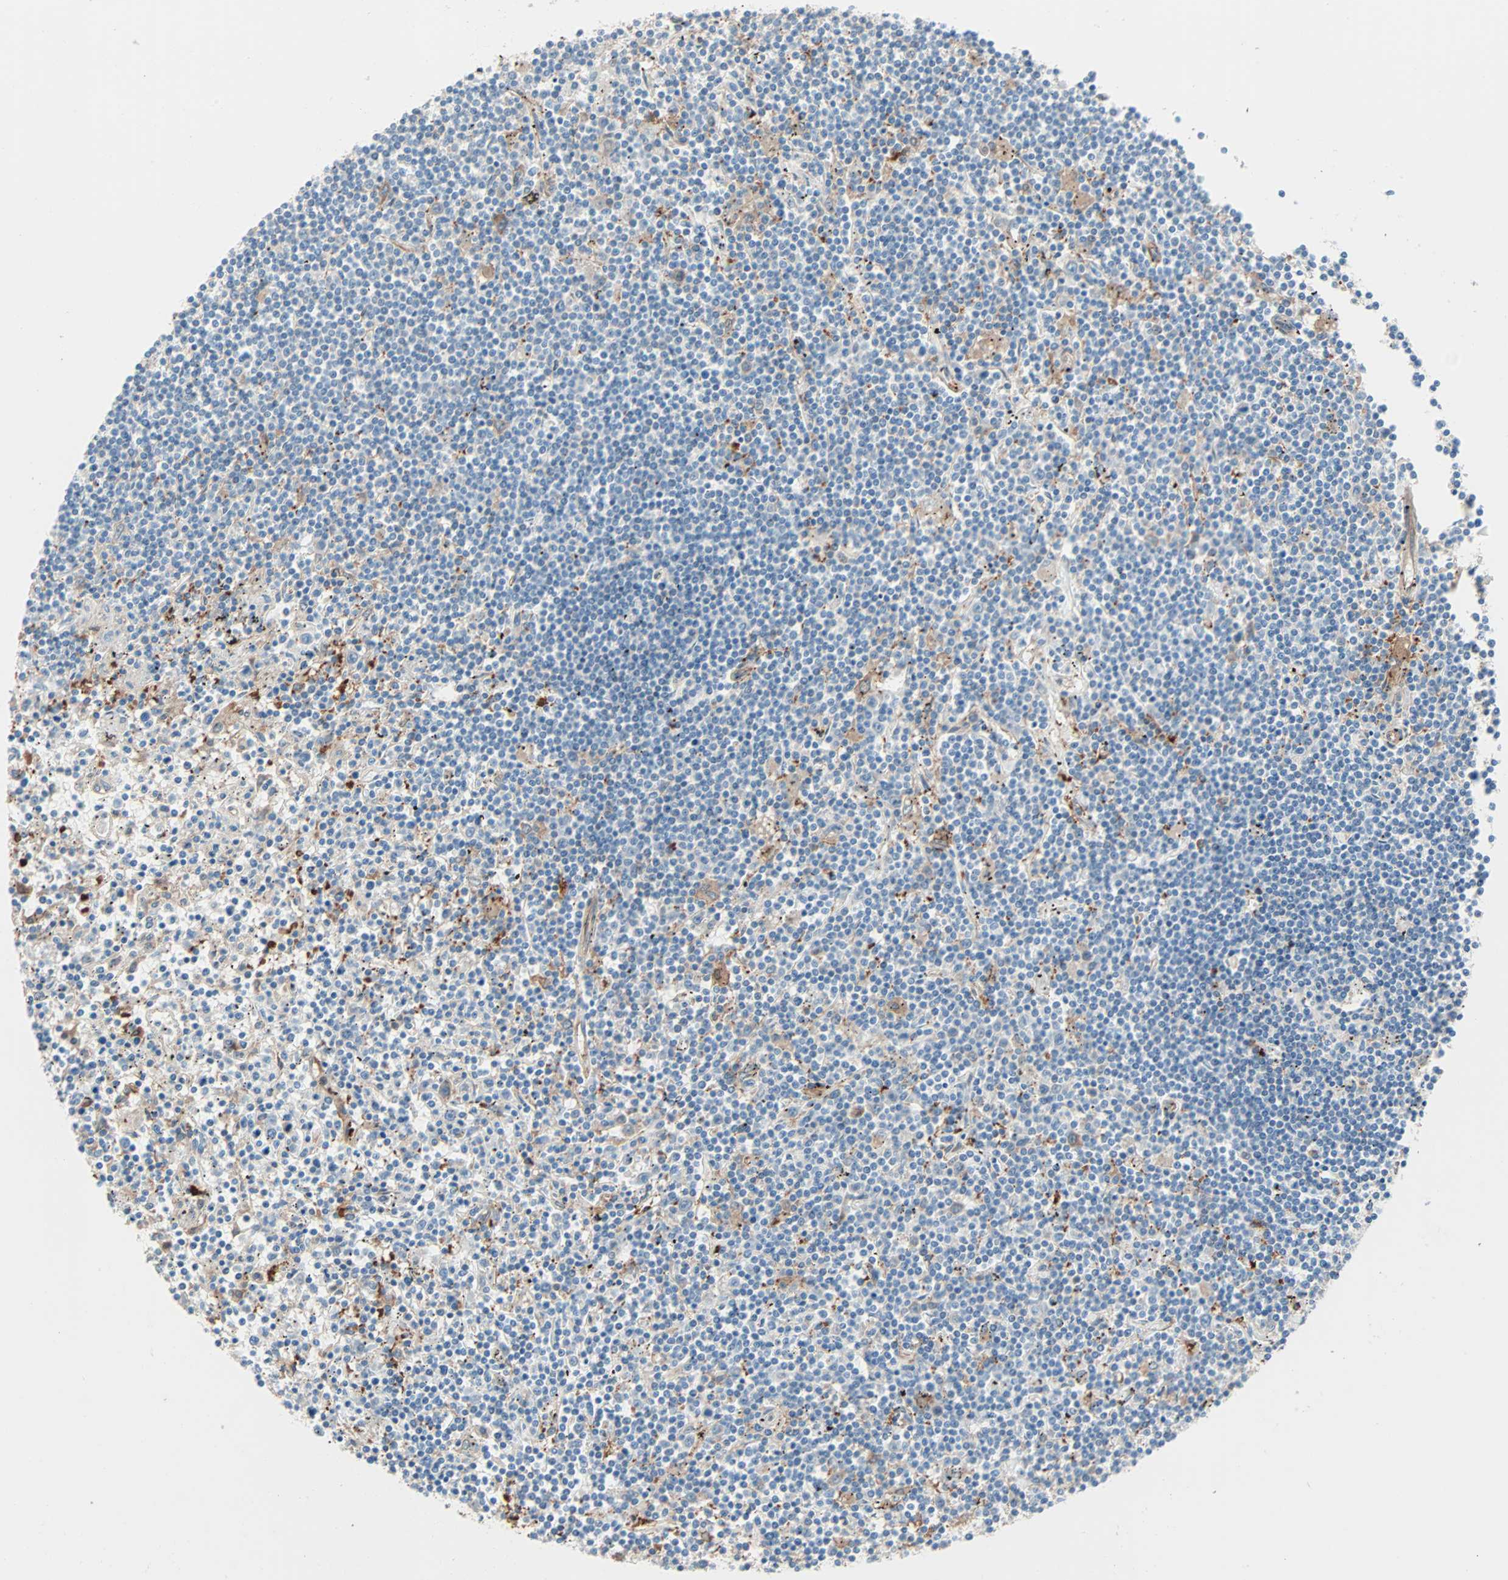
{"staining": {"intensity": "negative", "quantity": "none", "location": "none"}, "tissue": "lymphoma", "cell_type": "Tumor cells", "image_type": "cancer", "snomed": [{"axis": "morphology", "description": "Malignant lymphoma, non-Hodgkin's type, Low grade"}, {"axis": "topography", "description": "Spleen"}], "caption": "An immunohistochemistry (IHC) histopathology image of lymphoma is shown. There is no staining in tumor cells of lymphoma.", "gene": "EPB41L2", "patient": {"sex": "male", "age": 76}}